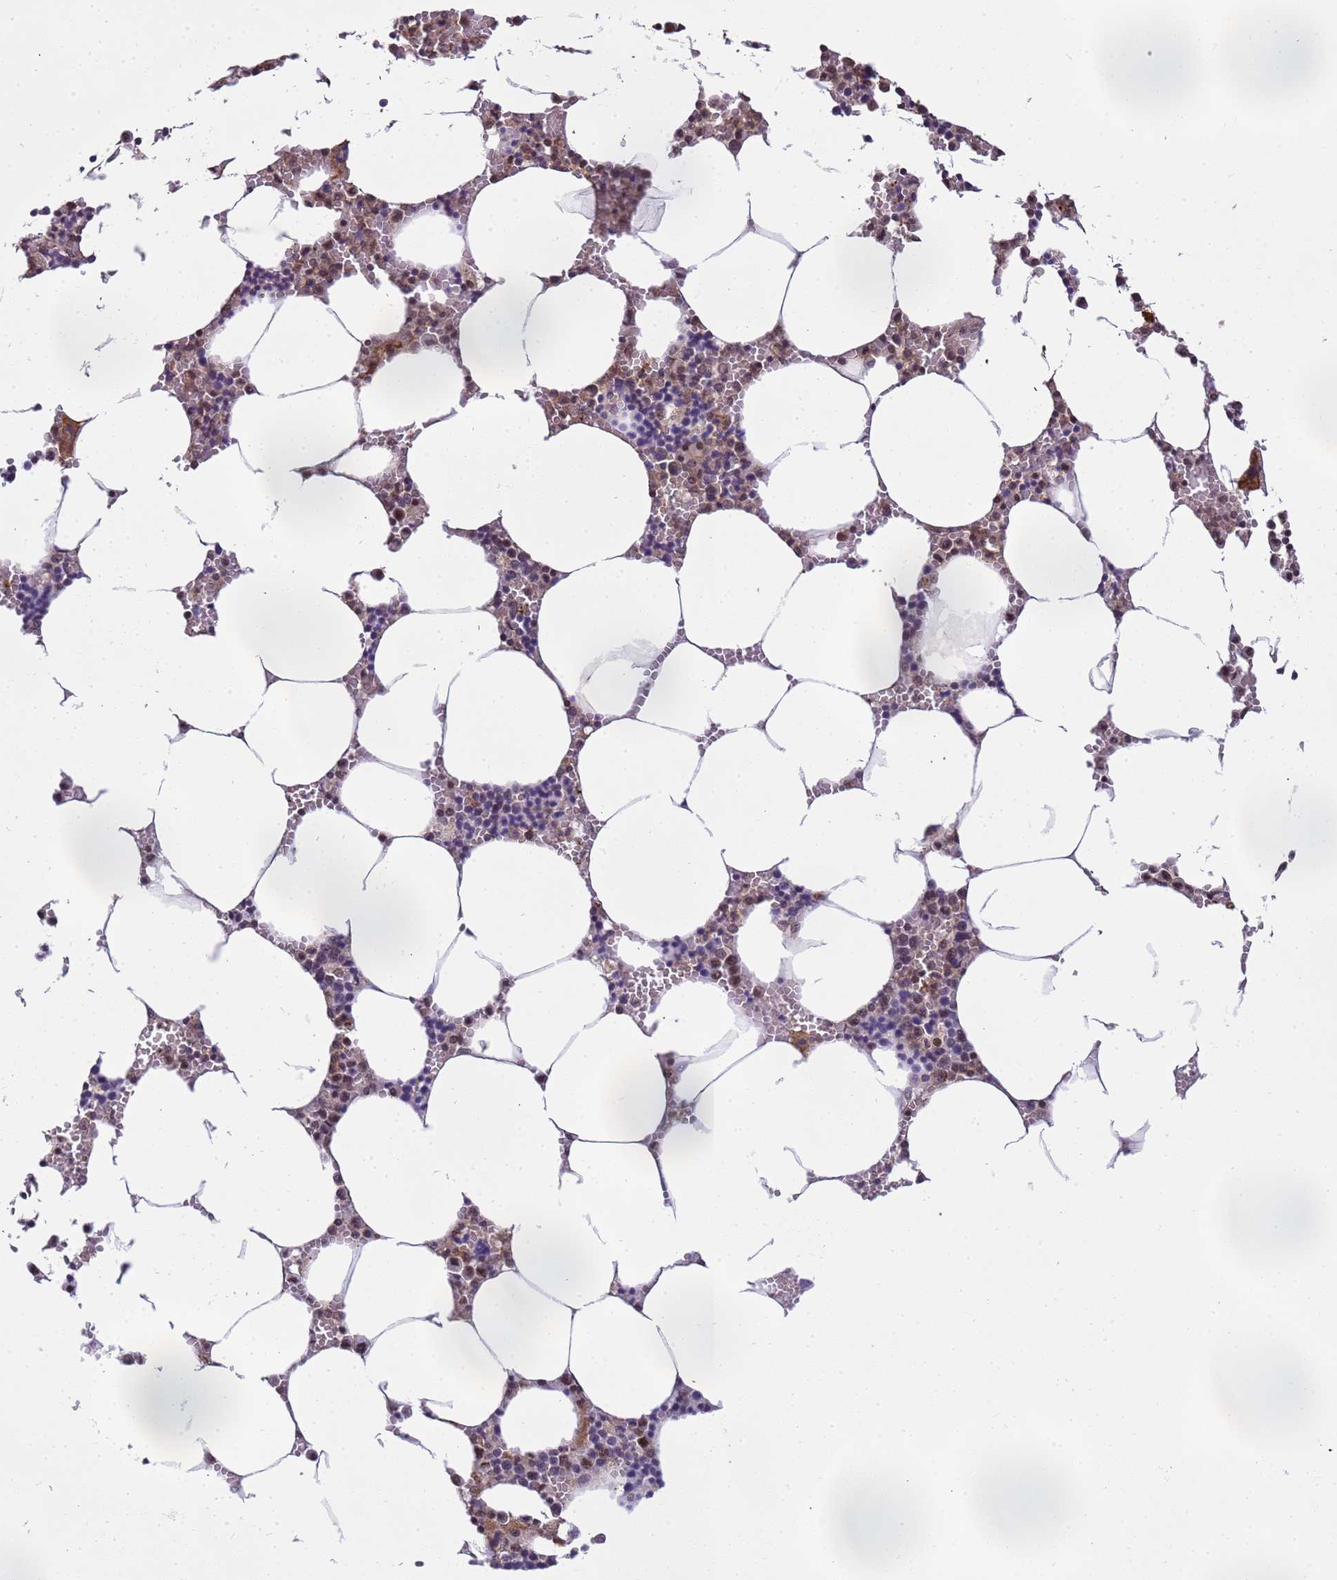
{"staining": {"intensity": "moderate", "quantity": "<25%", "location": "cytoplasmic/membranous,nuclear"}, "tissue": "bone marrow", "cell_type": "Hematopoietic cells", "image_type": "normal", "snomed": [{"axis": "morphology", "description": "Normal tissue, NOS"}, {"axis": "topography", "description": "Bone marrow"}], "caption": "Benign bone marrow displays moderate cytoplasmic/membranous,nuclear expression in about <25% of hematopoietic cells, visualized by immunohistochemistry.", "gene": "EMC2", "patient": {"sex": "male", "age": 70}}